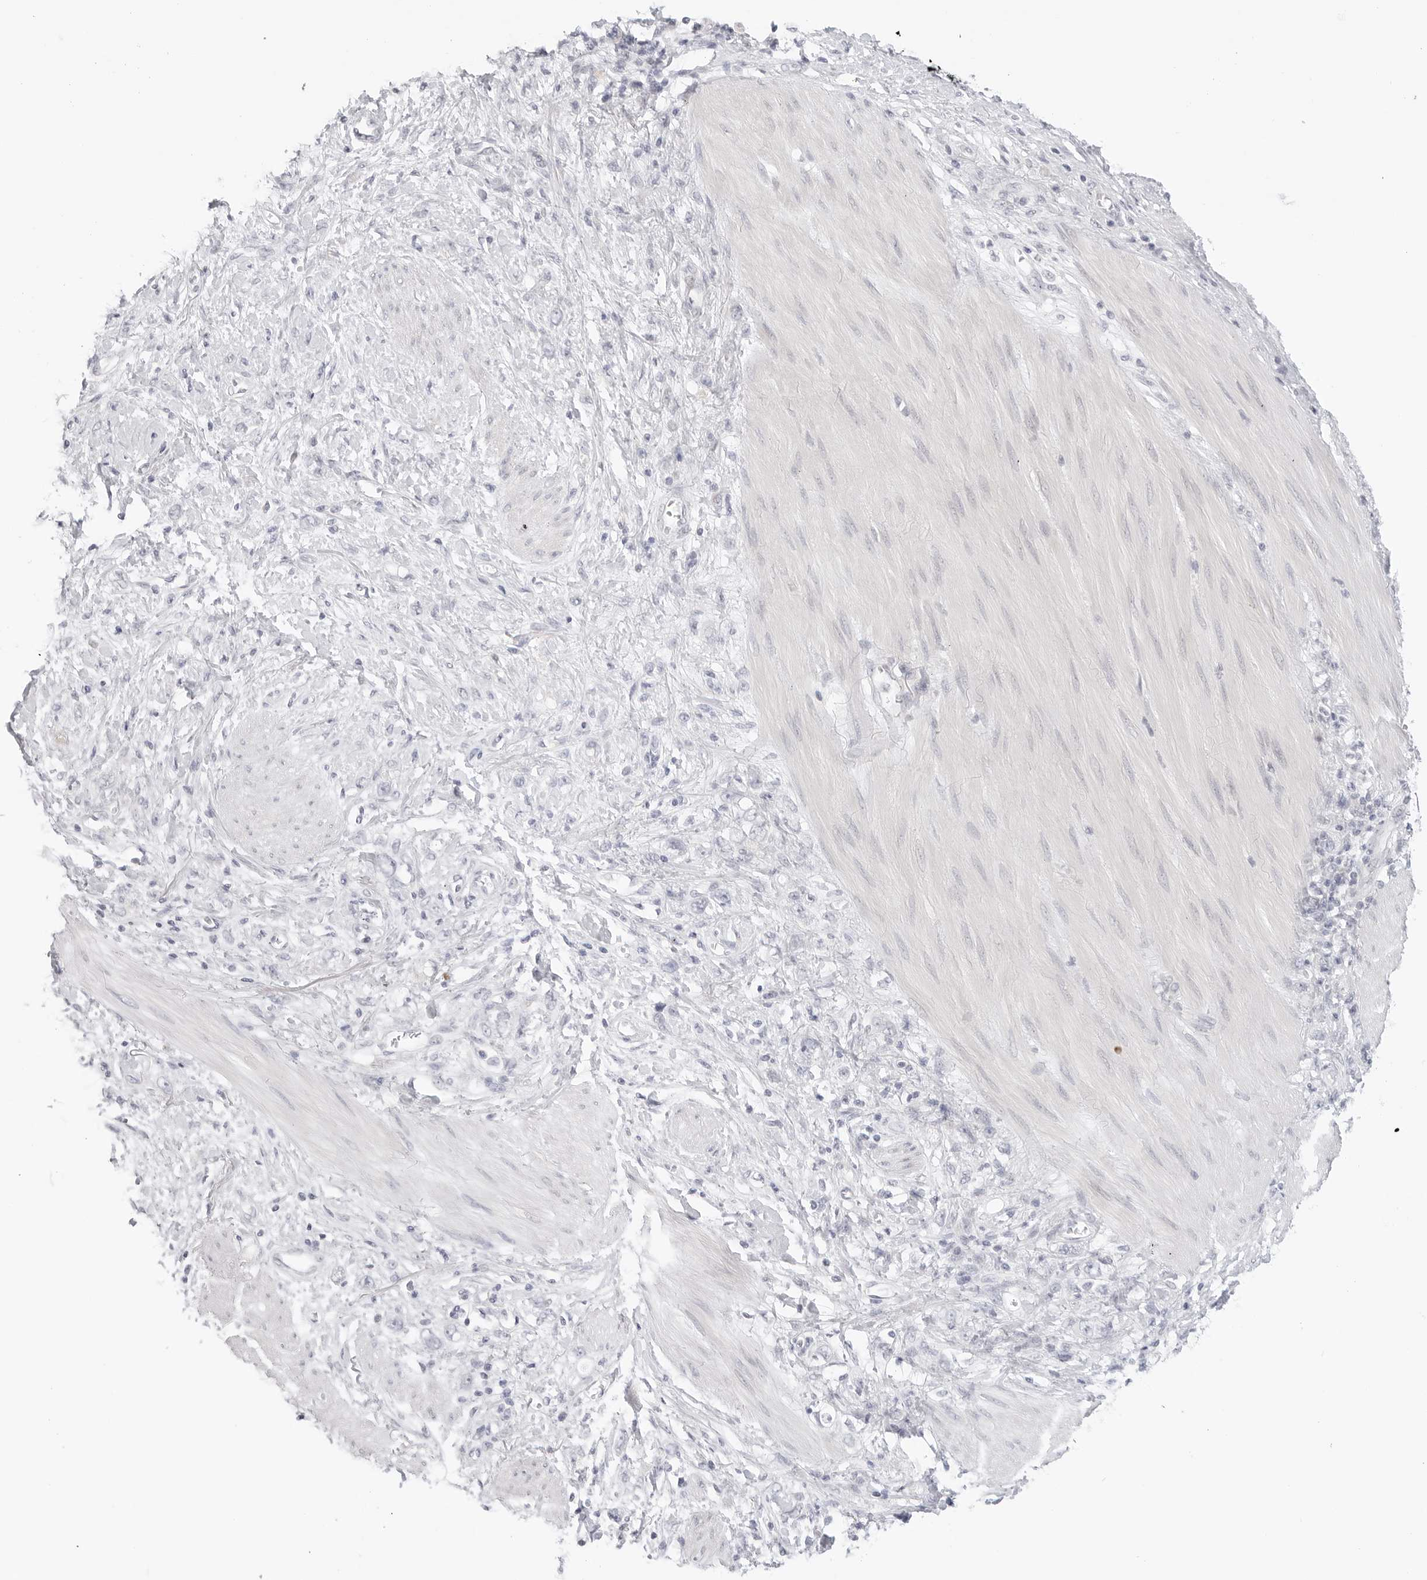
{"staining": {"intensity": "negative", "quantity": "none", "location": "none"}, "tissue": "stomach cancer", "cell_type": "Tumor cells", "image_type": "cancer", "snomed": [{"axis": "morphology", "description": "Adenocarcinoma, NOS"}, {"axis": "topography", "description": "Stomach"}], "caption": "Immunohistochemical staining of human adenocarcinoma (stomach) reveals no significant expression in tumor cells. (Brightfield microscopy of DAB immunohistochemistry (IHC) at high magnification).", "gene": "TCP1", "patient": {"sex": "female", "age": 76}}